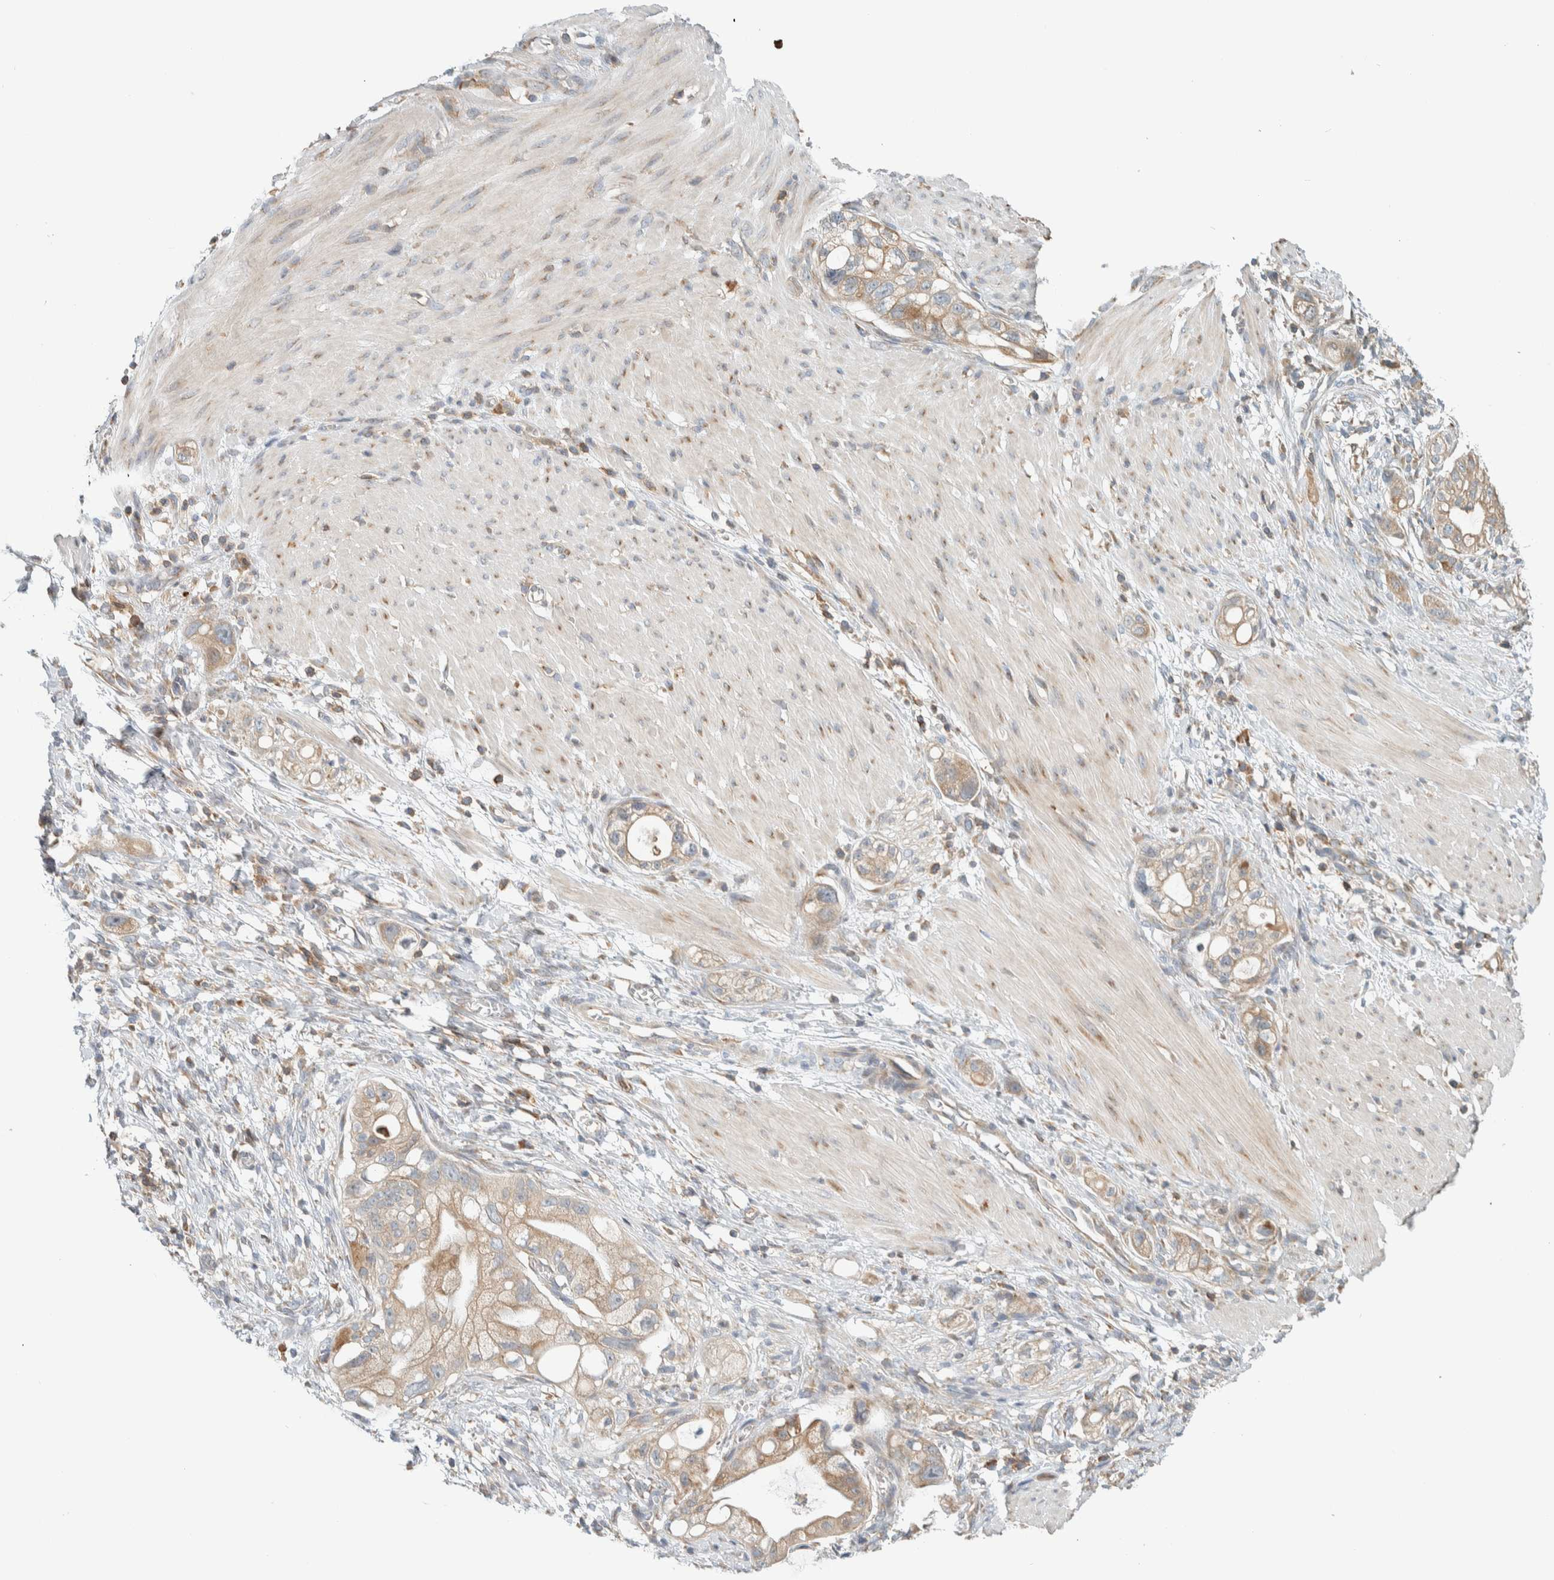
{"staining": {"intensity": "weak", "quantity": ">75%", "location": "cytoplasmic/membranous"}, "tissue": "stomach cancer", "cell_type": "Tumor cells", "image_type": "cancer", "snomed": [{"axis": "morphology", "description": "Adenocarcinoma, NOS"}, {"axis": "topography", "description": "Stomach"}, {"axis": "topography", "description": "Stomach, lower"}], "caption": "An image of human stomach cancer (adenocarcinoma) stained for a protein shows weak cytoplasmic/membranous brown staining in tumor cells. (DAB IHC with brightfield microscopy, high magnification).", "gene": "CCDC57", "patient": {"sex": "female", "age": 48}}